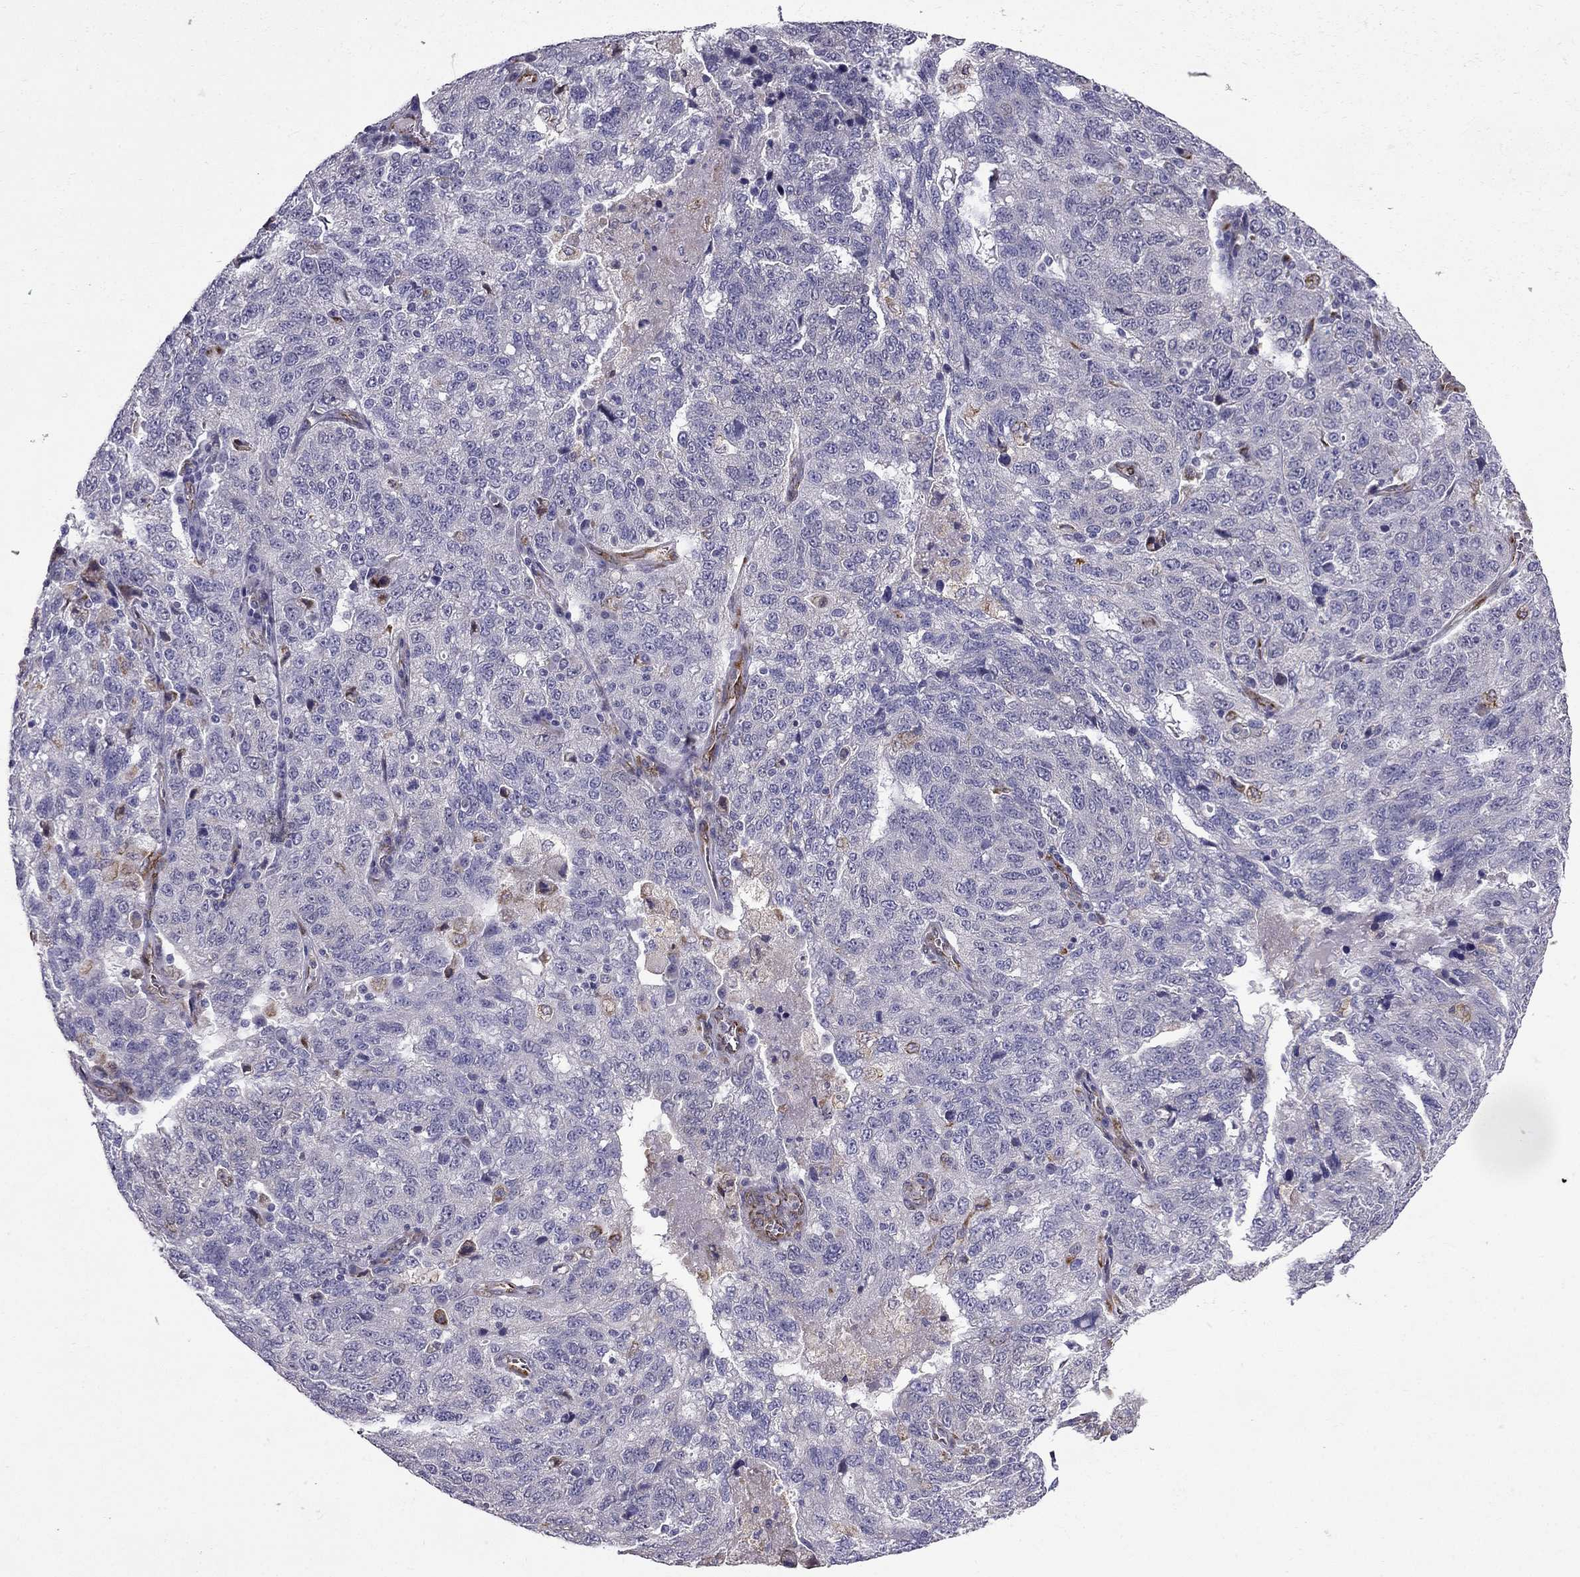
{"staining": {"intensity": "negative", "quantity": "none", "location": "none"}, "tissue": "ovarian cancer", "cell_type": "Tumor cells", "image_type": "cancer", "snomed": [{"axis": "morphology", "description": "Cystadenocarcinoma, serous, NOS"}, {"axis": "topography", "description": "Ovary"}], "caption": "The image reveals no significant positivity in tumor cells of serous cystadenocarcinoma (ovarian).", "gene": "IKBIP", "patient": {"sex": "female", "age": 71}}